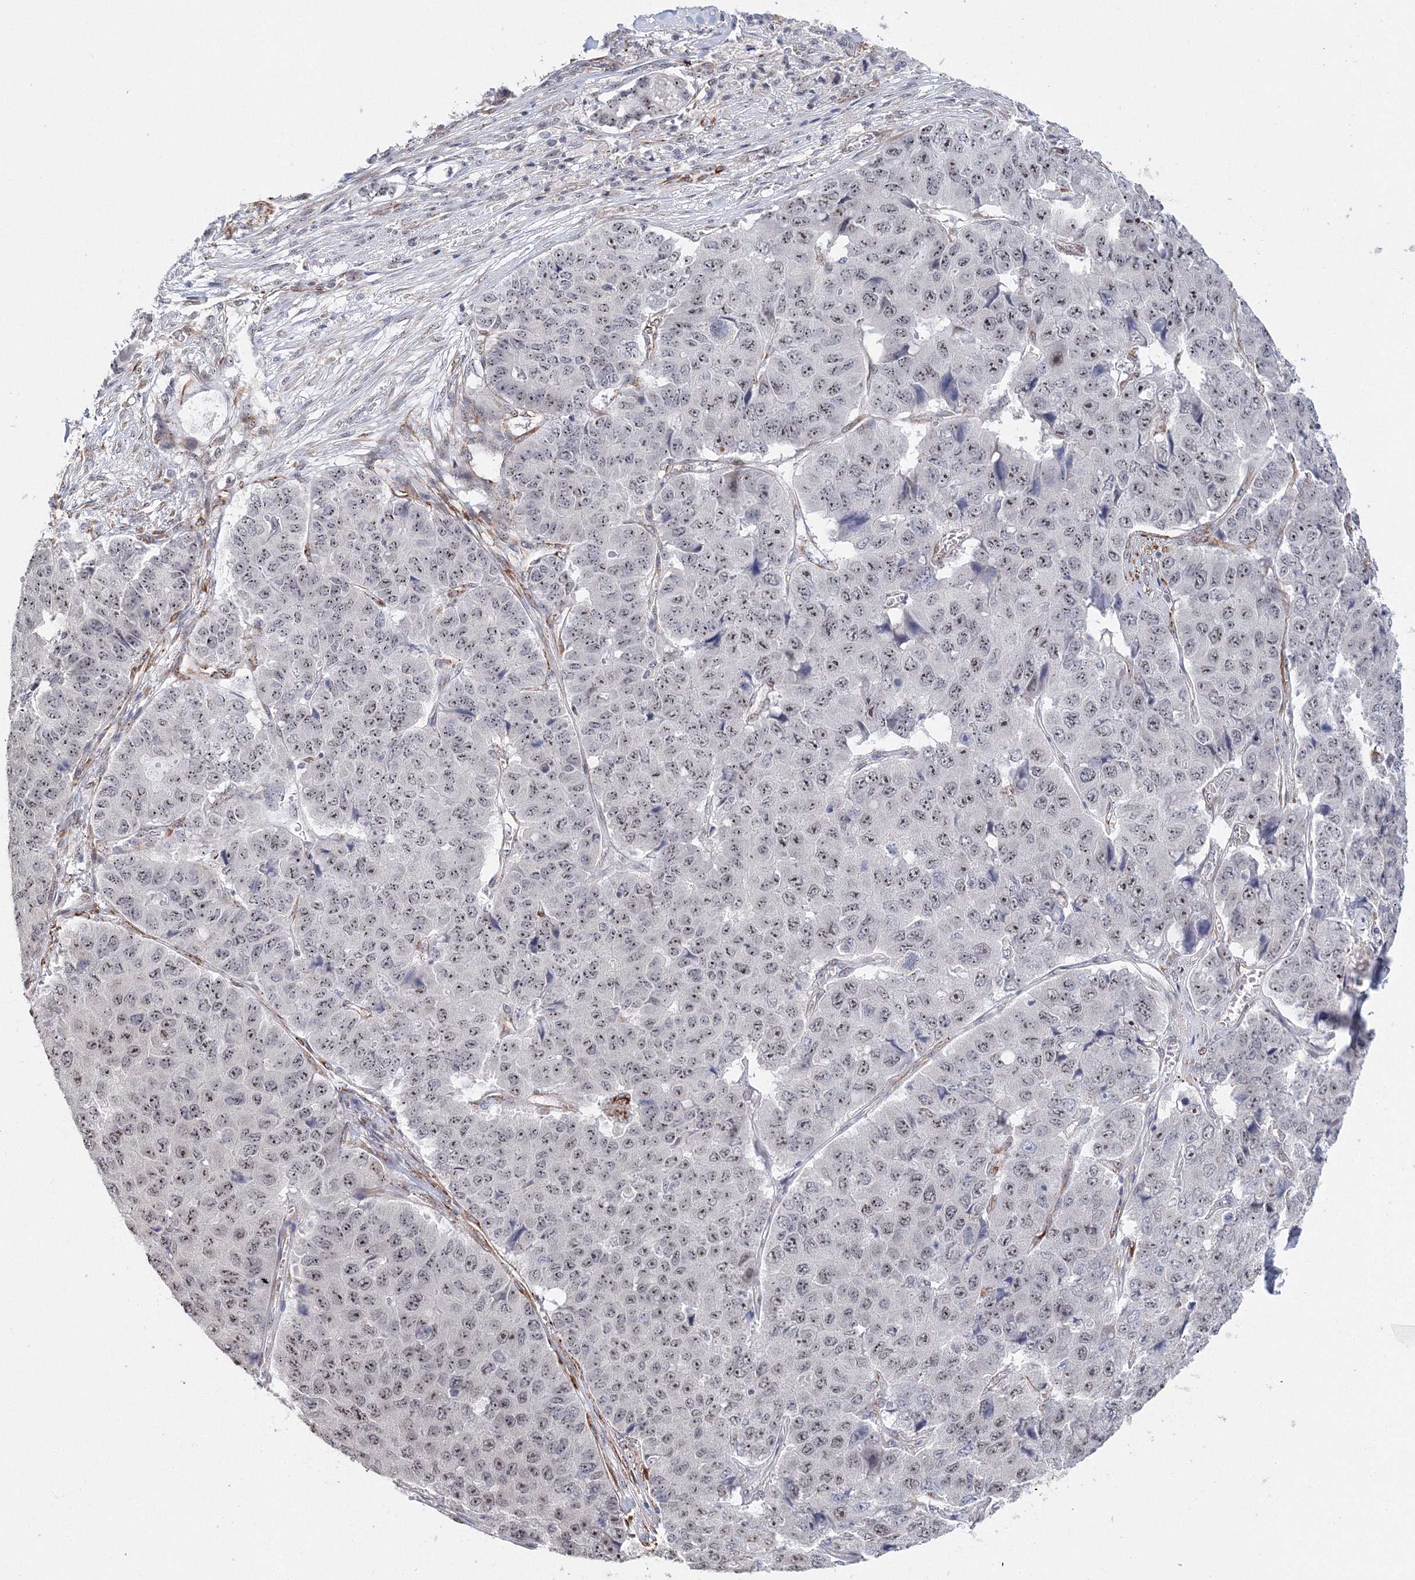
{"staining": {"intensity": "moderate", "quantity": "25%-75%", "location": "nuclear"}, "tissue": "pancreatic cancer", "cell_type": "Tumor cells", "image_type": "cancer", "snomed": [{"axis": "morphology", "description": "Adenocarcinoma, NOS"}, {"axis": "topography", "description": "Pancreas"}], "caption": "Human pancreatic cancer stained with a protein marker shows moderate staining in tumor cells.", "gene": "SIRT7", "patient": {"sex": "male", "age": 50}}